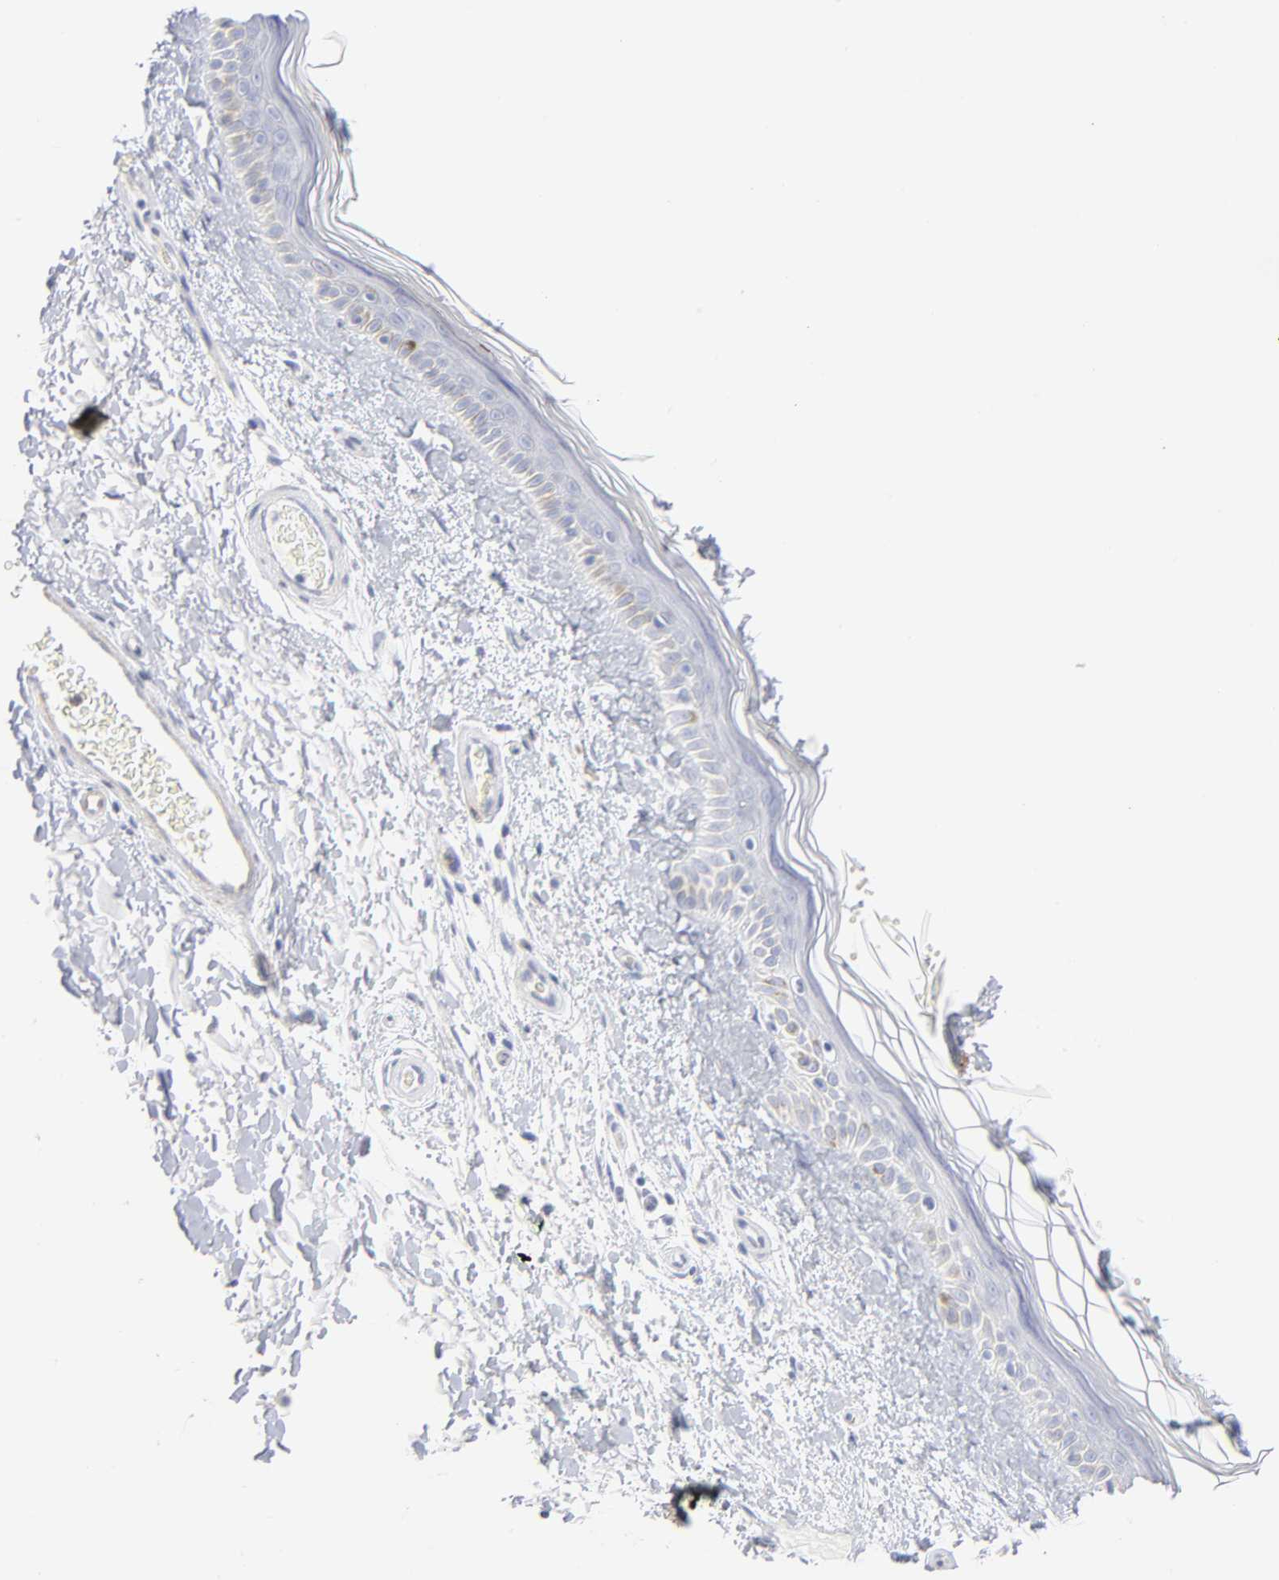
{"staining": {"intensity": "negative", "quantity": "none", "location": "none"}, "tissue": "skin", "cell_type": "Fibroblasts", "image_type": "normal", "snomed": [{"axis": "morphology", "description": "Normal tissue, NOS"}, {"axis": "topography", "description": "Skin"}], "caption": "Immunohistochemistry micrograph of benign human skin stained for a protein (brown), which displays no expression in fibroblasts. (Stains: DAB immunohistochemistry (IHC) with hematoxylin counter stain, Microscopy: brightfield microscopy at high magnification).", "gene": "AGTR1", "patient": {"sex": "male", "age": 63}}